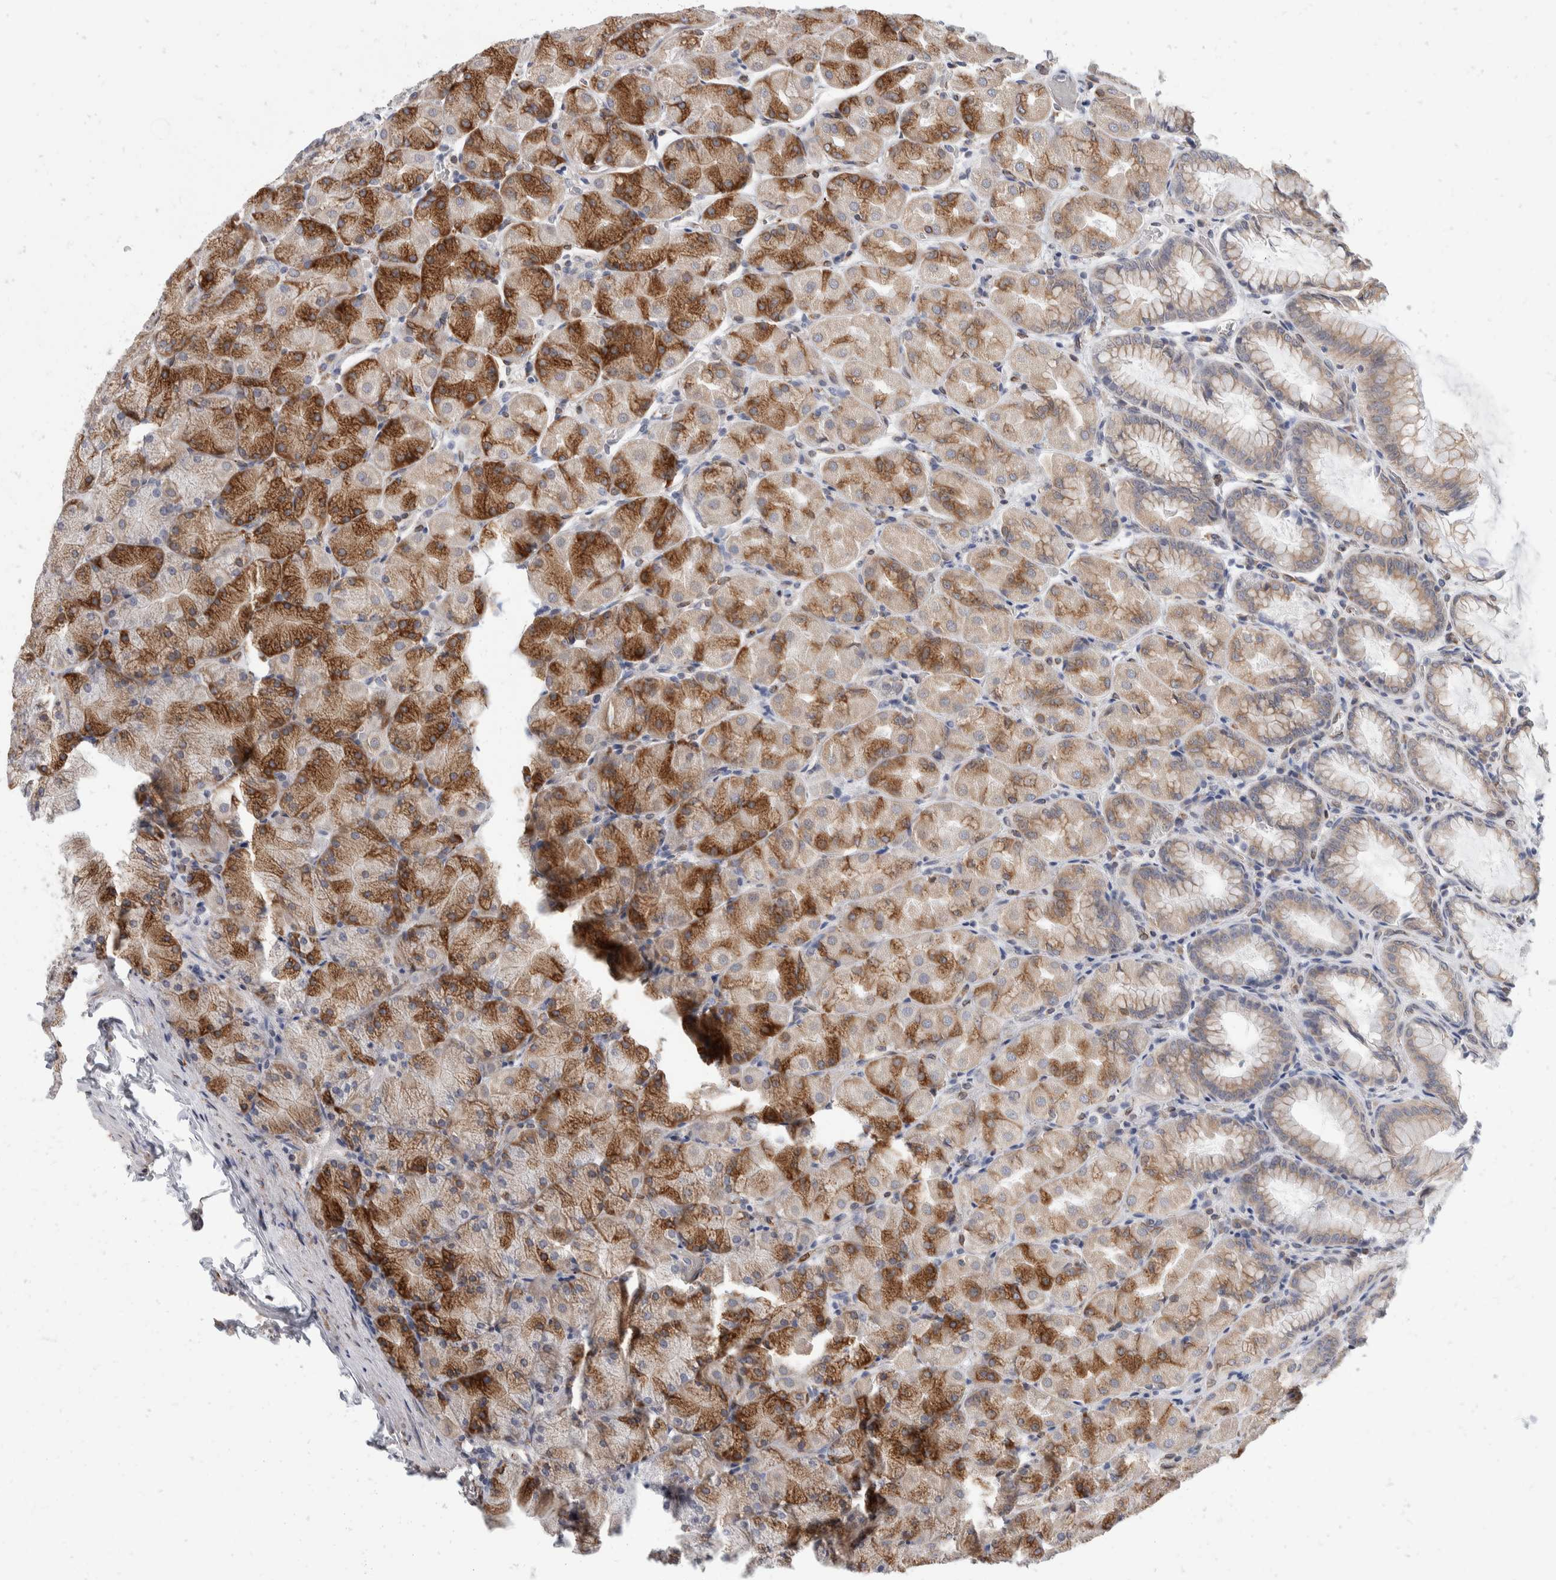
{"staining": {"intensity": "strong", "quantity": "25%-75%", "location": "cytoplasmic/membranous"}, "tissue": "stomach", "cell_type": "Glandular cells", "image_type": "normal", "snomed": [{"axis": "morphology", "description": "Normal tissue, NOS"}, {"axis": "topography", "description": "Stomach, upper"}], "caption": "The micrograph shows staining of normal stomach, revealing strong cytoplasmic/membranous protein positivity (brown color) within glandular cells. (Brightfield microscopy of DAB IHC at high magnification).", "gene": "TMEM245", "patient": {"sex": "female", "age": 56}}